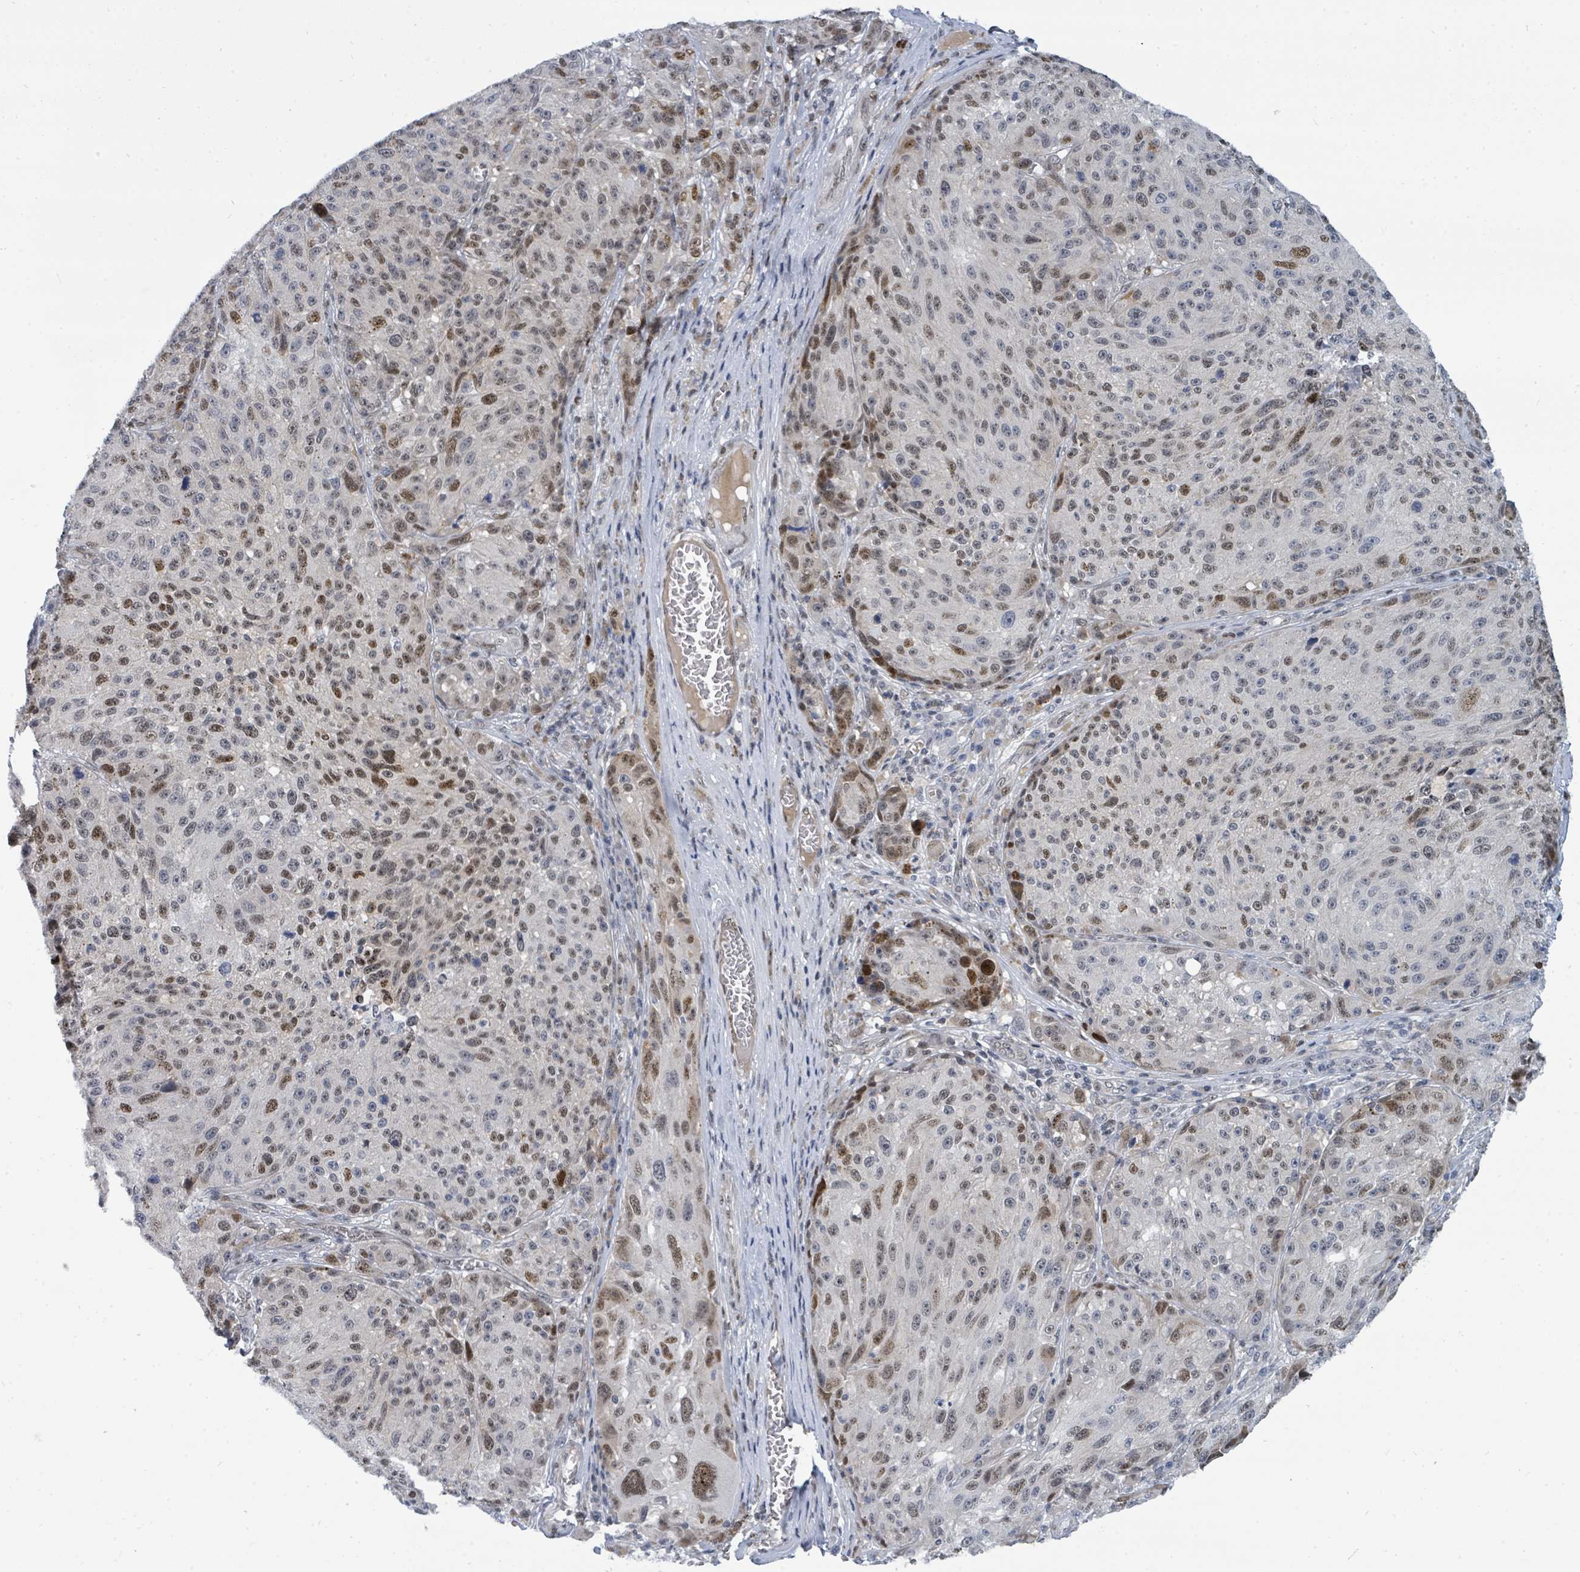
{"staining": {"intensity": "moderate", "quantity": "25%-75%", "location": "nuclear"}, "tissue": "melanoma", "cell_type": "Tumor cells", "image_type": "cancer", "snomed": [{"axis": "morphology", "description": "Malignant melanoma, NOS"}, {"axis": "topography", "description": "Skin"}], "caption": "IHC micrograph of neoplastic tissue: malignant melanoma stained using immunohistochemistry demonstrates medium levels of moderate protein expression localized specifically in the nuclear of tumor cells, appearing as a nuclear brown color.", "gene": "SUMO4", "patient": {"sex": "male", "age": 53}}